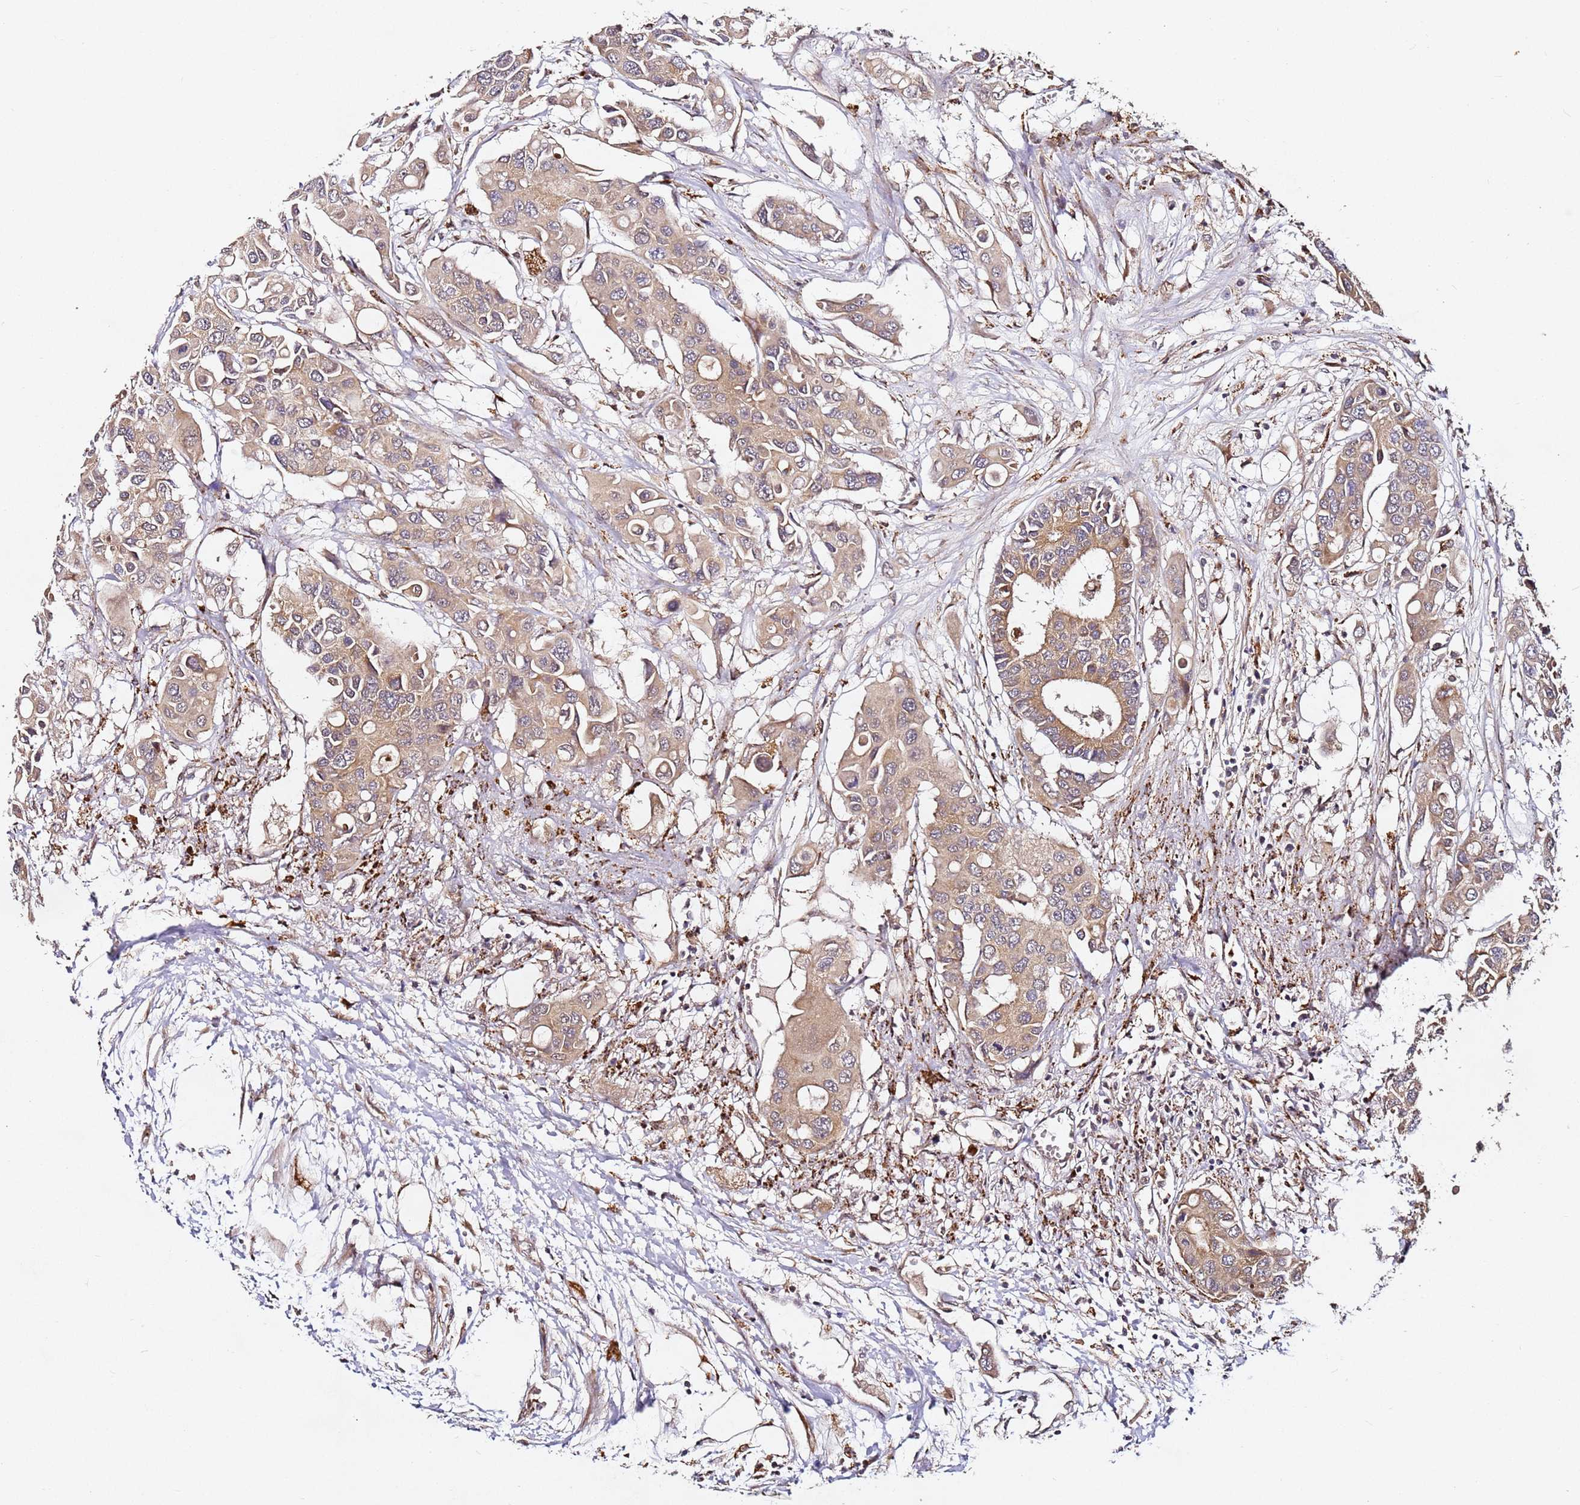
{"staining": {"intensity": "moderate", "quantity": ">75%", "location": "cytoplasmic/membranous"}, "tissue": "colorectal cancer", "cell_type": "Tumor cells", "image_type": "cancer", "snomed": [{"axis": "morphology", "description": "Adenocarcinoma, NOS"}, {"axis": "topography", "description": "Colon"}], "caption": "There is medium levels of moderate cytoplasmic/membranous positivity in tumor cells of colorectal cancer (adenocarcinoma), as demonstrated by immunohistochemical staining (brown color).", "gene": "ALG11", "patient": {"sex": "male", "age": 77}}